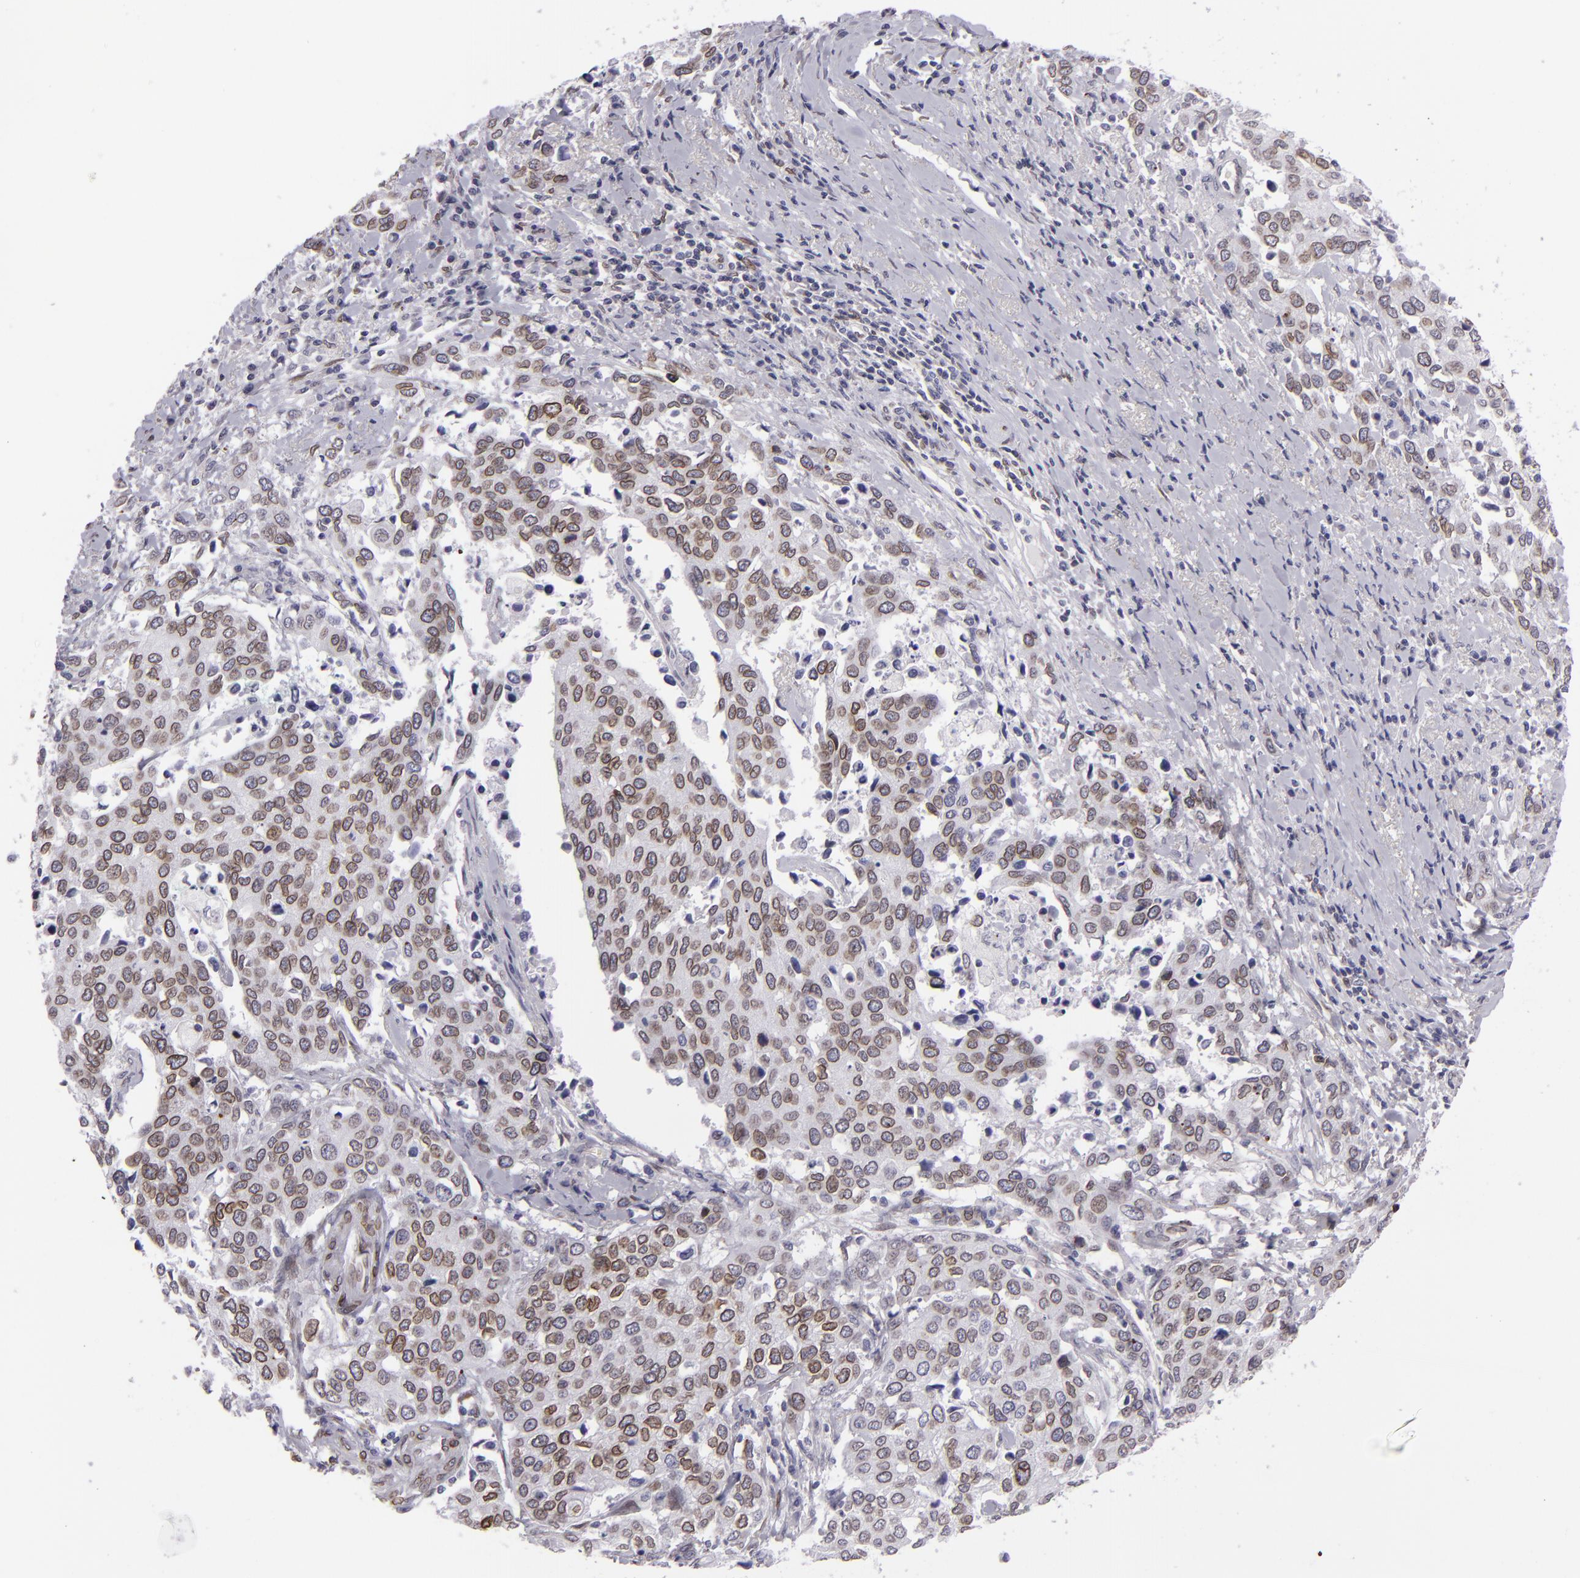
{"staining": {"intensity": "moderate", "quantity": ">75%", "location": "nuclear"}, "tissue": "cervical cancer", "cell_type": "Tumor cells", "image_type": "cancer", "snomed": [{"axis": "morphology", "description": "Squamous cell carcinoma, NOS"}, {"axis": "topography", "description": "Cervix"}], "caption": "Moderate nuclear positivity is identified in approximately >75% of tumor cells in cervical squamous cell carcinoma.", "gene": "EMD", "patient": {"sex": "female", "age": 54}}